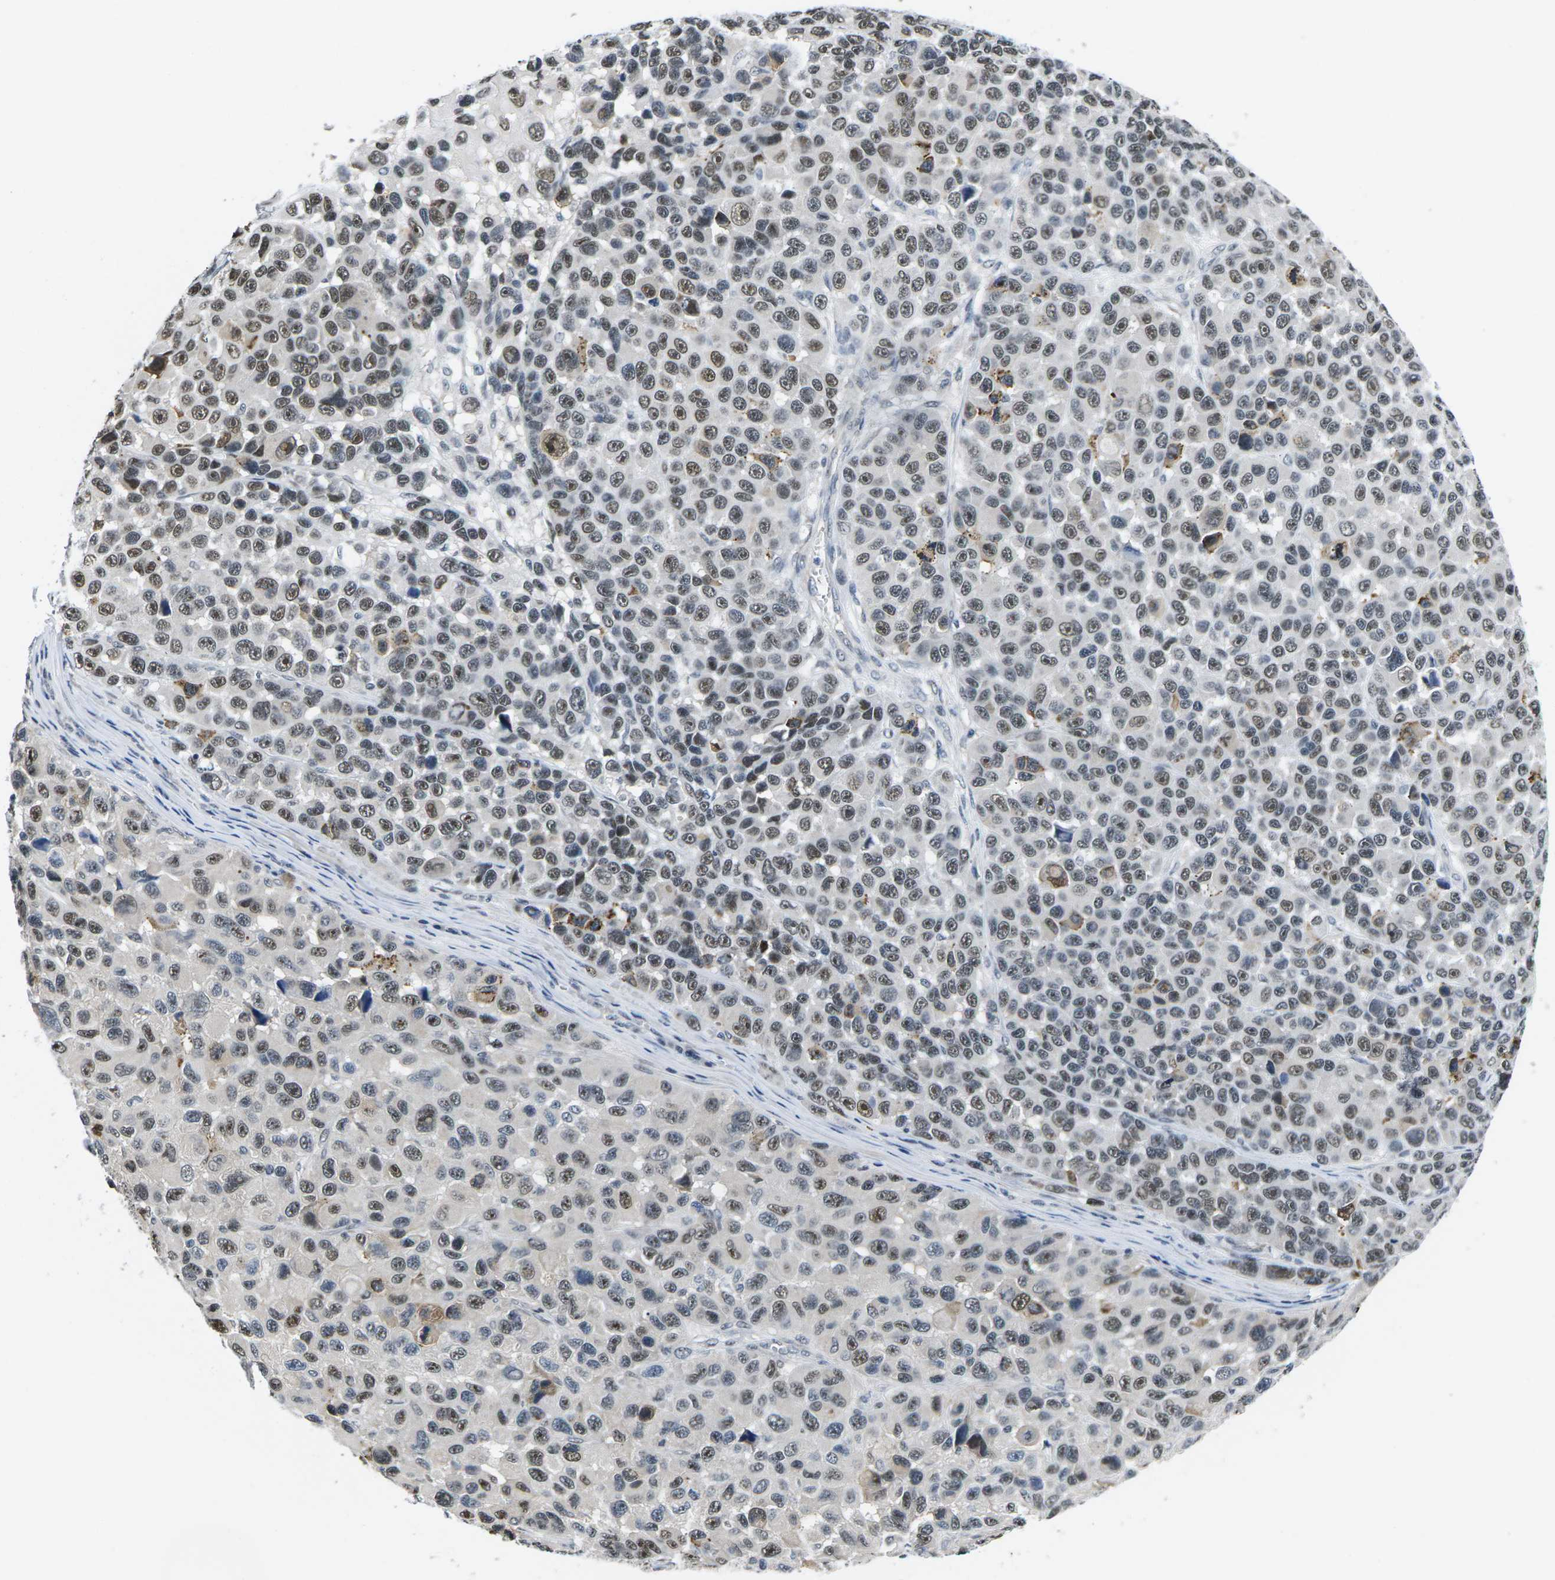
{"staining": {"intensity": "moderate", "quantity": ">75%", "location": "nuclear"}, "tissue": "melanoma", "cell_type": "Tumor cells", "image_type": "cancer", "snomed": [{"axis": "morphology", "description": "Malignant melanoma, NOS"}, {"axis": "topography", "description": "Skin"}], "caption": "Melanoma tissue reveals moderate nuclear expression in about >75% of tumor cells, visualized by immunohistochemistry. Using DAB (3,3'-diaminobenzidine) (brown) and hematoxylin (blue) stains, captured at high magnification using brightfield microscopy.", "gene": "NSRP1", "patient": {"sex": "male", "age": 53}}